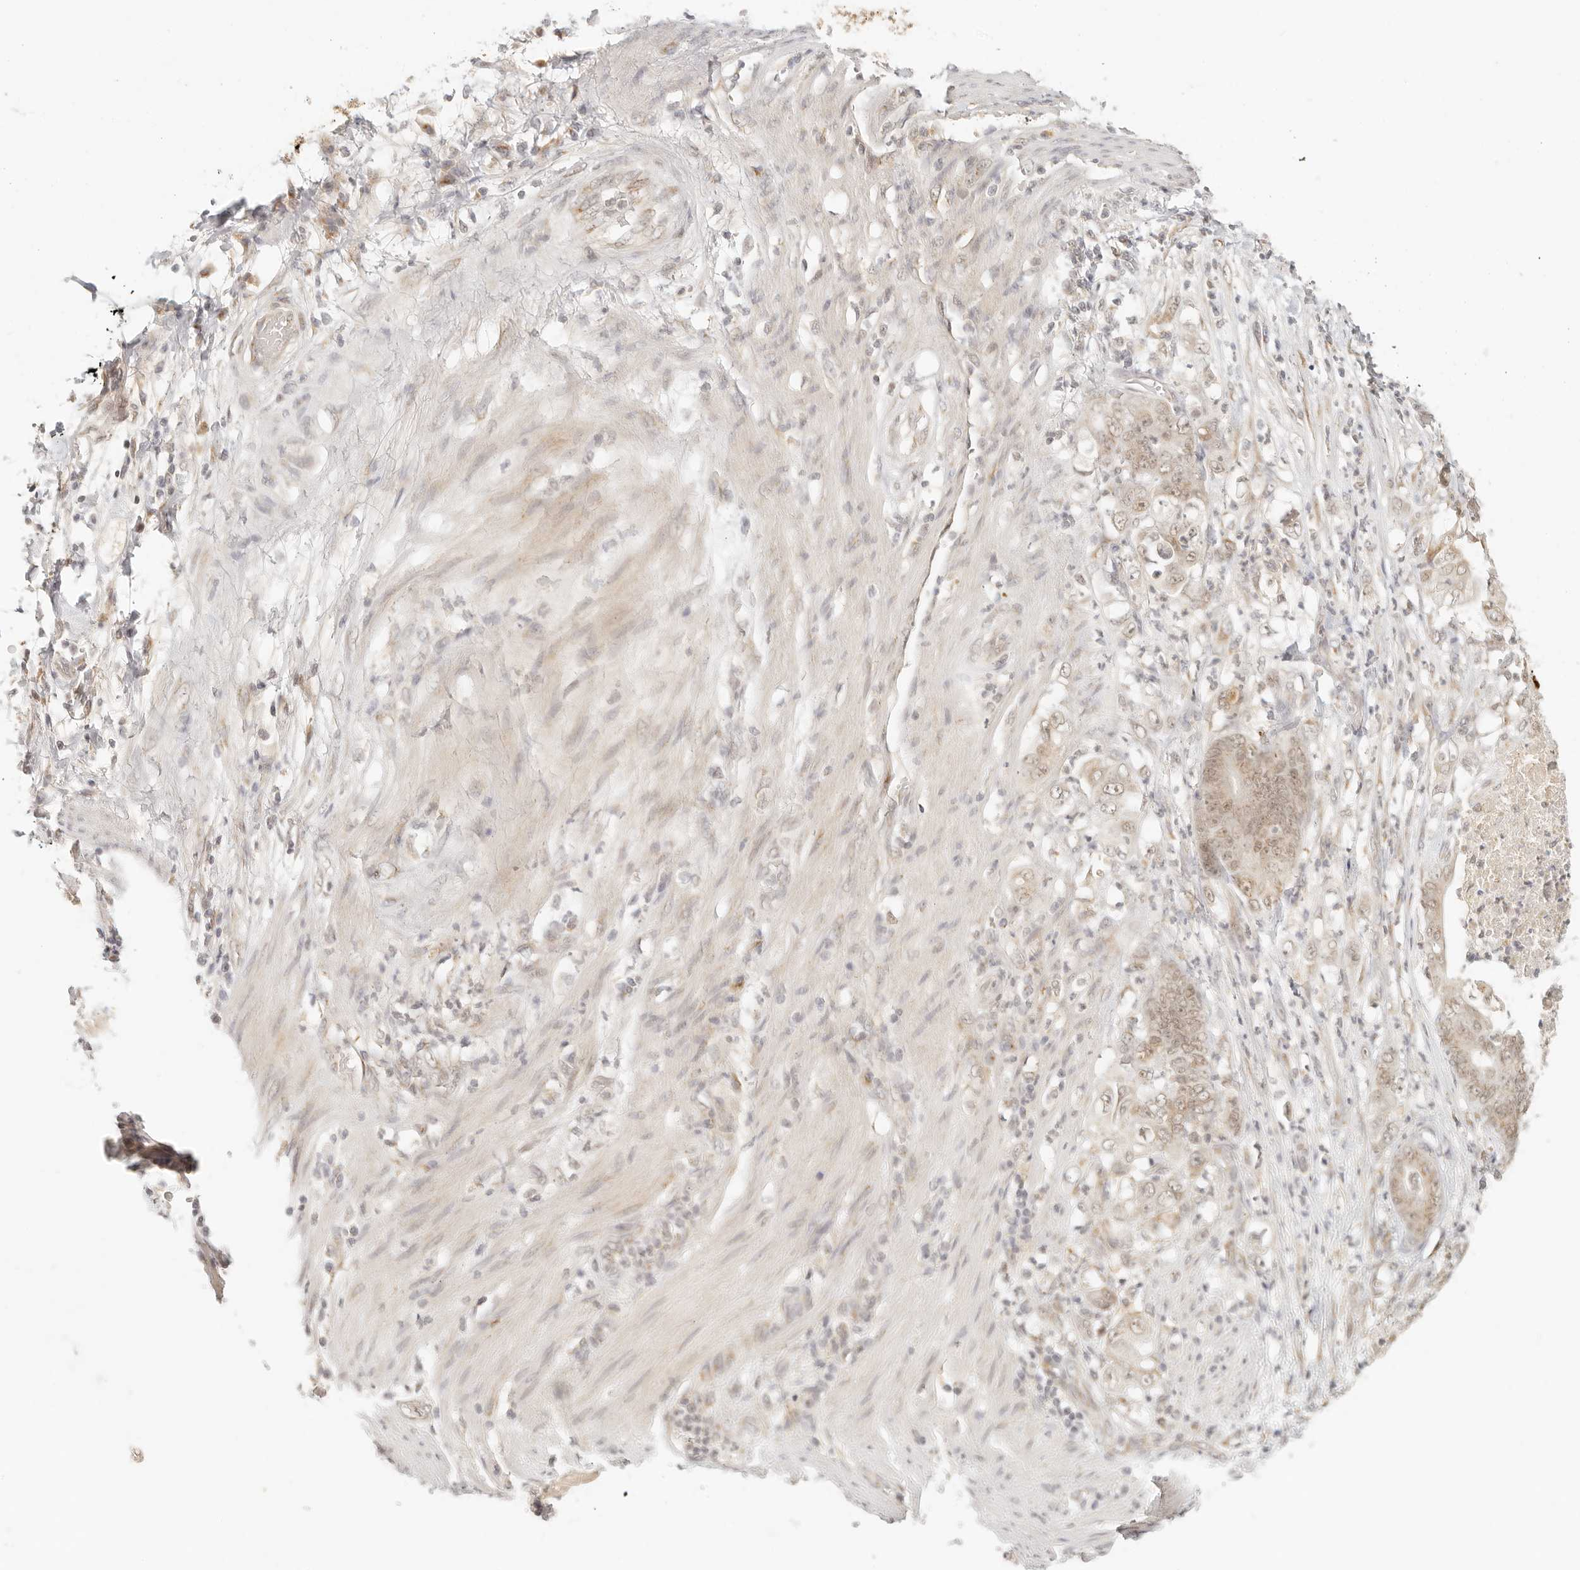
{"staining": {"intensity": "weak", "quantity": ">75%", "location": "cytoplasmic/membranous,nuclear"}, "tissue": "stomach cancer", "cell_type": "Tumor cells", "image_type": "cancer", "snomed": [{"axis": "morphology", "description": "Adenocarcinoma, NOS"}, {"axis": "topography", "description": "Stomach"}], "caption": "Stomach adenocarcinoma was stained to show a protein in brown. There is low levels of weak cytoplasmic/membranous and nuclear staining in about >75% of tumor cells. (Stains: DAB in brown, nuclei in blue, Microscopy: brightfield microscopy at high magnification).", "gene": "INTS11", "patient": {"sex": "female", "age": 73}}